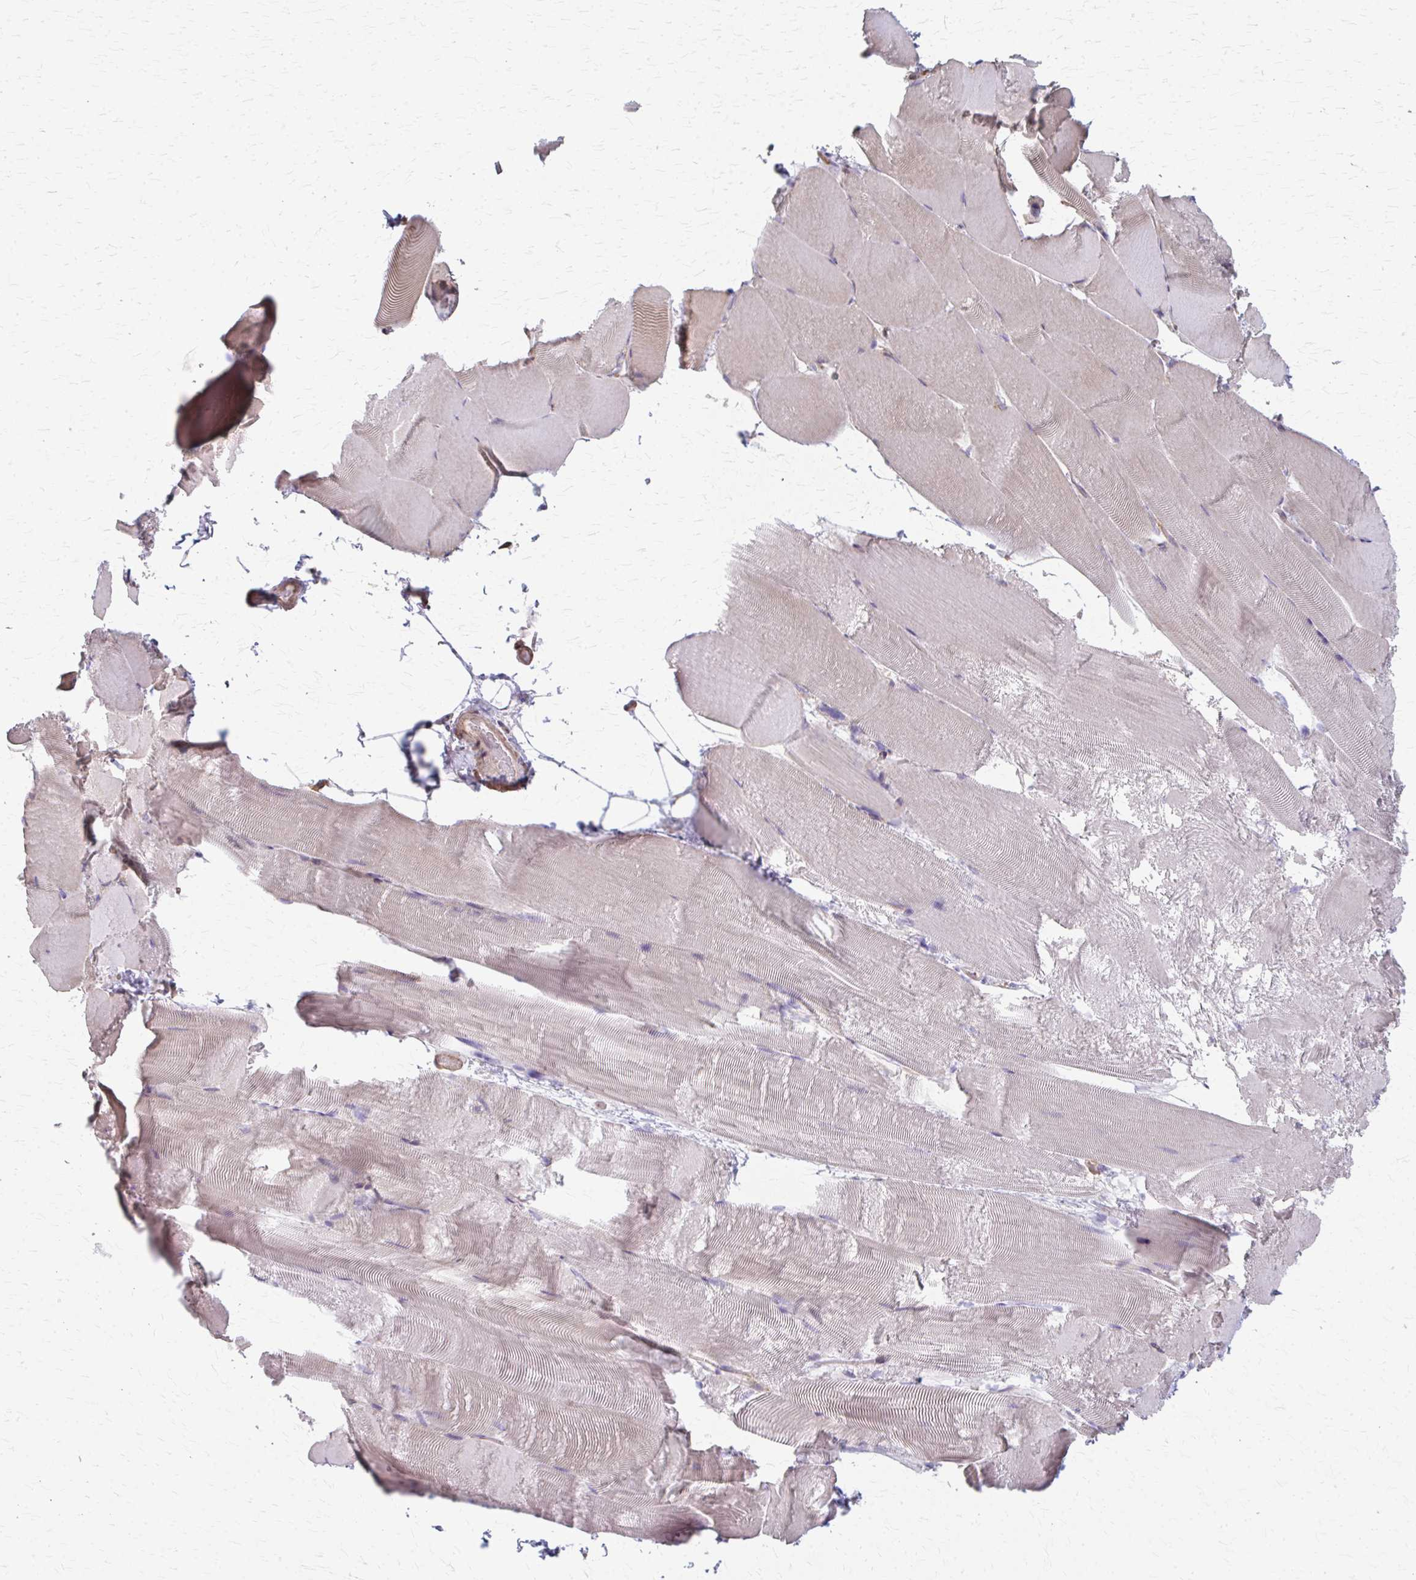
{"staining": {"intensity": "weak", "quantity": "<25%", "location": "cytoplasmic/membranous"}, "tissue": "skeletal muscle", "cell_type": "Myocytes", "image_type": "normal", "snomed": [{"axis": "morphology", "description": "Normal tissue, NOS"}, {"axis": "topography", "description": "Skeletal muscle"}], "caption": "Micrograph shows no protein positivity in myocytes of normal skeletal muscle.", "gene": "RABGAP1L", "patient": {"sex": "female", "age": 64}}